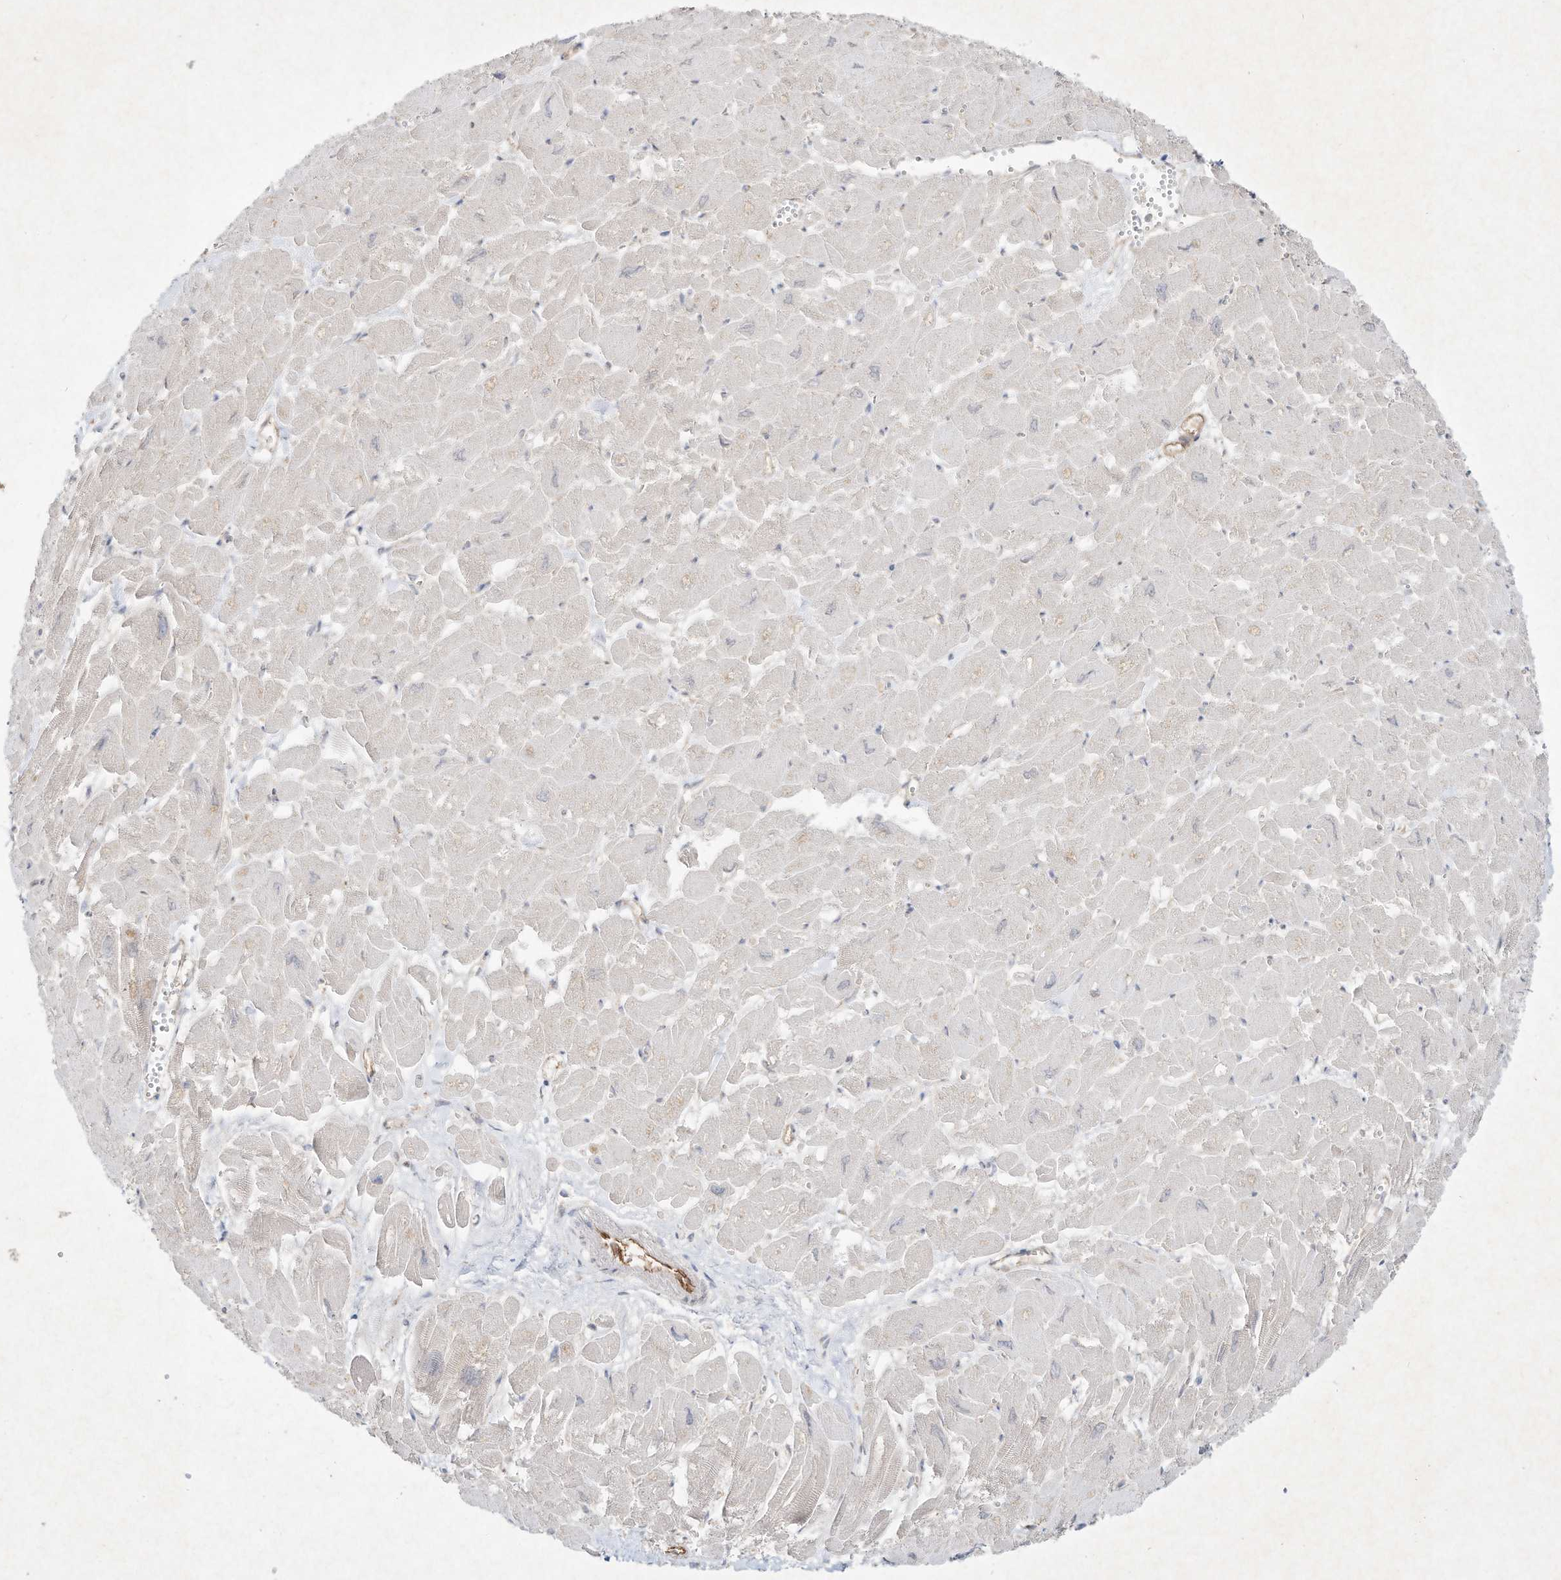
{"staining": {"intensity": "negative", "quantity": "none", "location": "none"}, "tissue": "heart muscle", "cell_type": "Cardiomyocytes", "image_type": "normal", "snomed": [{"axis": "morphology", "description": "Normal tissue, NOS"}, {"axis": "topography", "description": "Heart"}], "caption": "The image shows no staining of cardiomyocytes in benign heart muscle.", "gene": "HTR5A", "patient": {"sex": "male", "age": 54}}